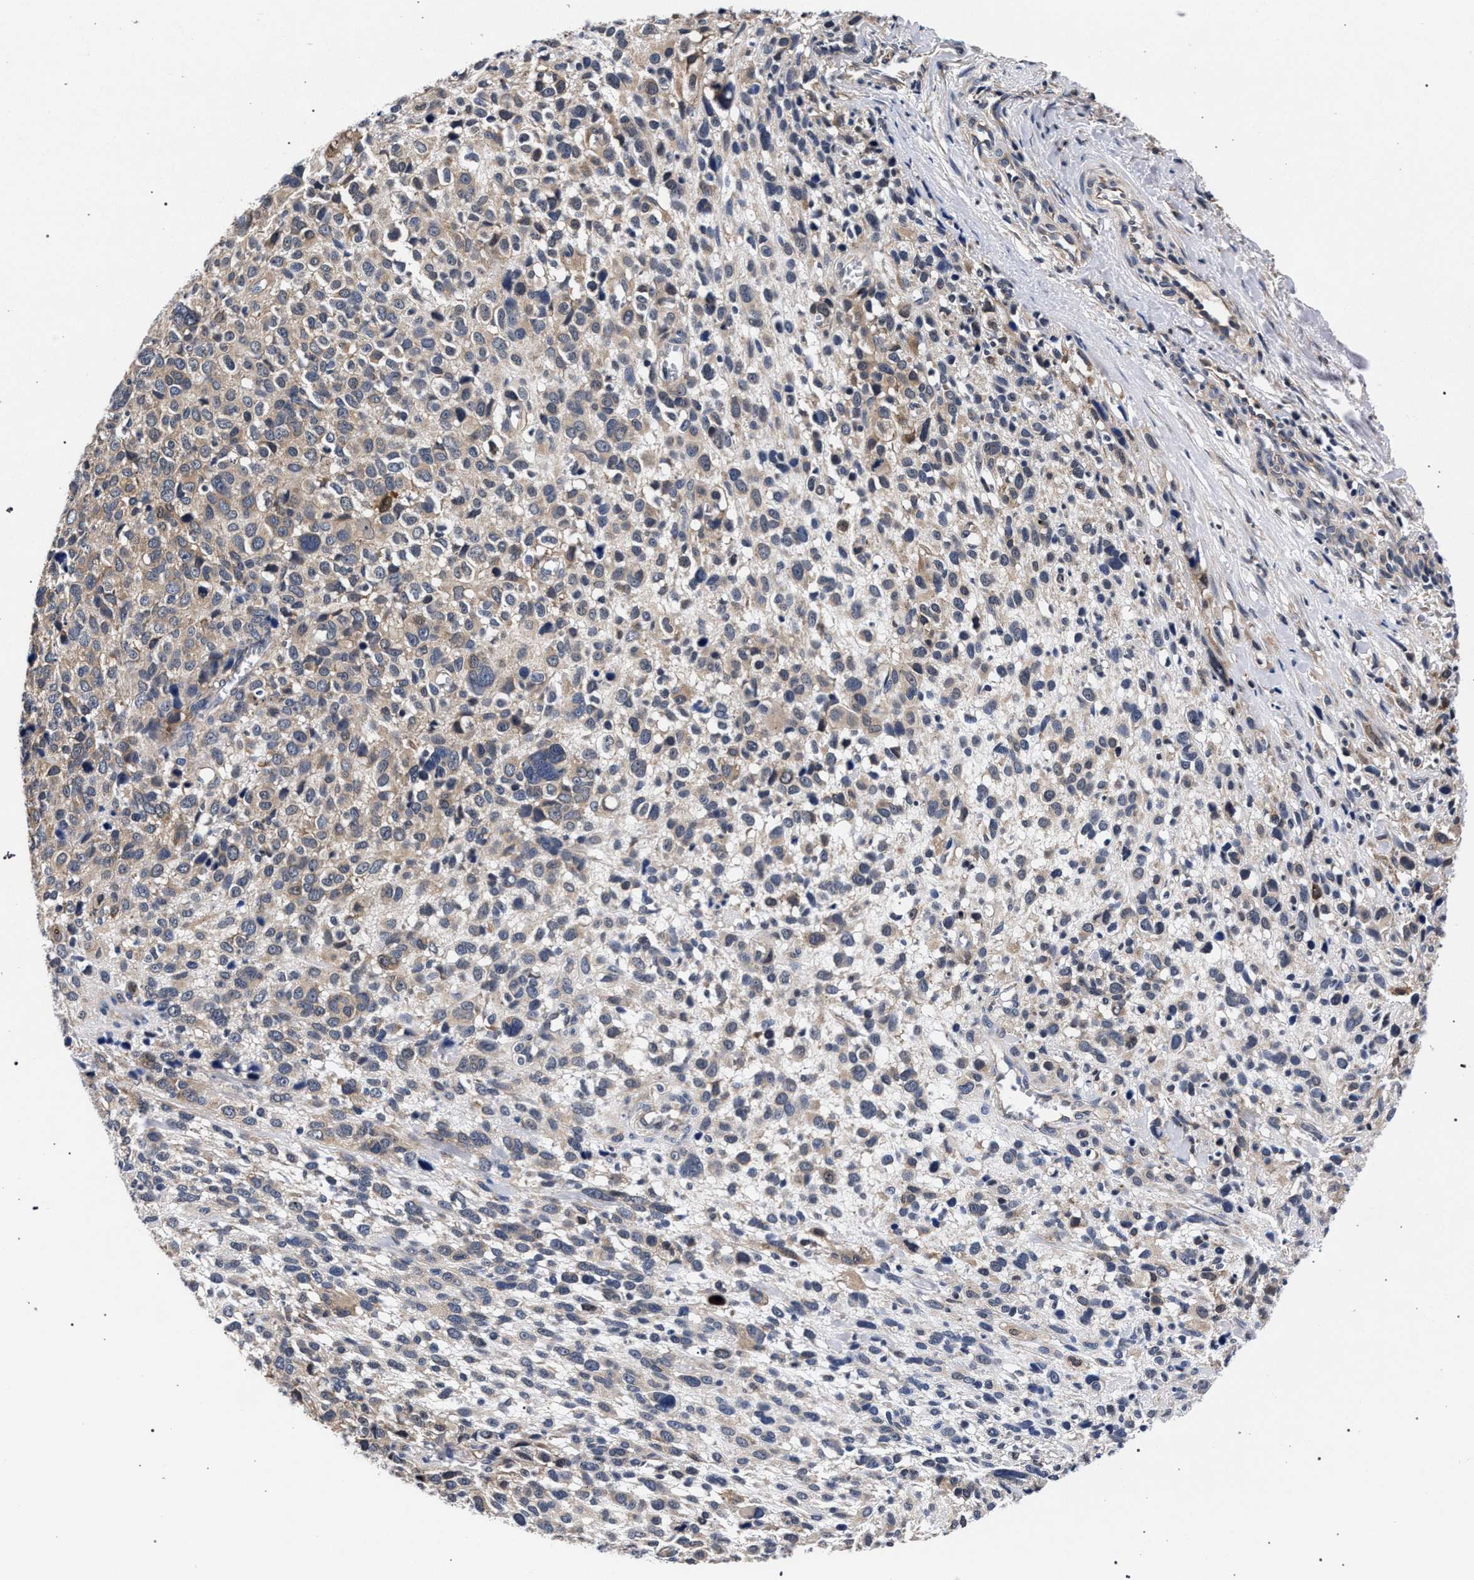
{"staining": {"intensity": "weak", "quantity": "25%-75%", "location": "cytoplasmic/membranous"}, "tissue": "melanoma", "cell_type": "Tumor cells", "image_type": "cancer", "snomed": [{"axis": "morphology", "description": "Malignant melanoma, NOS"}, {"axis": "topography", "description": "Skin"}], "caption": "The histopathology image displays a brown stain indicating the presence of a protein in the cytoplasmic/membranous of tumor cells in melanoma. (Stains: DAB (3,3'-diaminobenzidine) in brown, nuclei in blue, Microscopy: brightfield microscopy at high magnification).", "gene": "RBM33", "patient": {"sex": "female", "age": 55}}